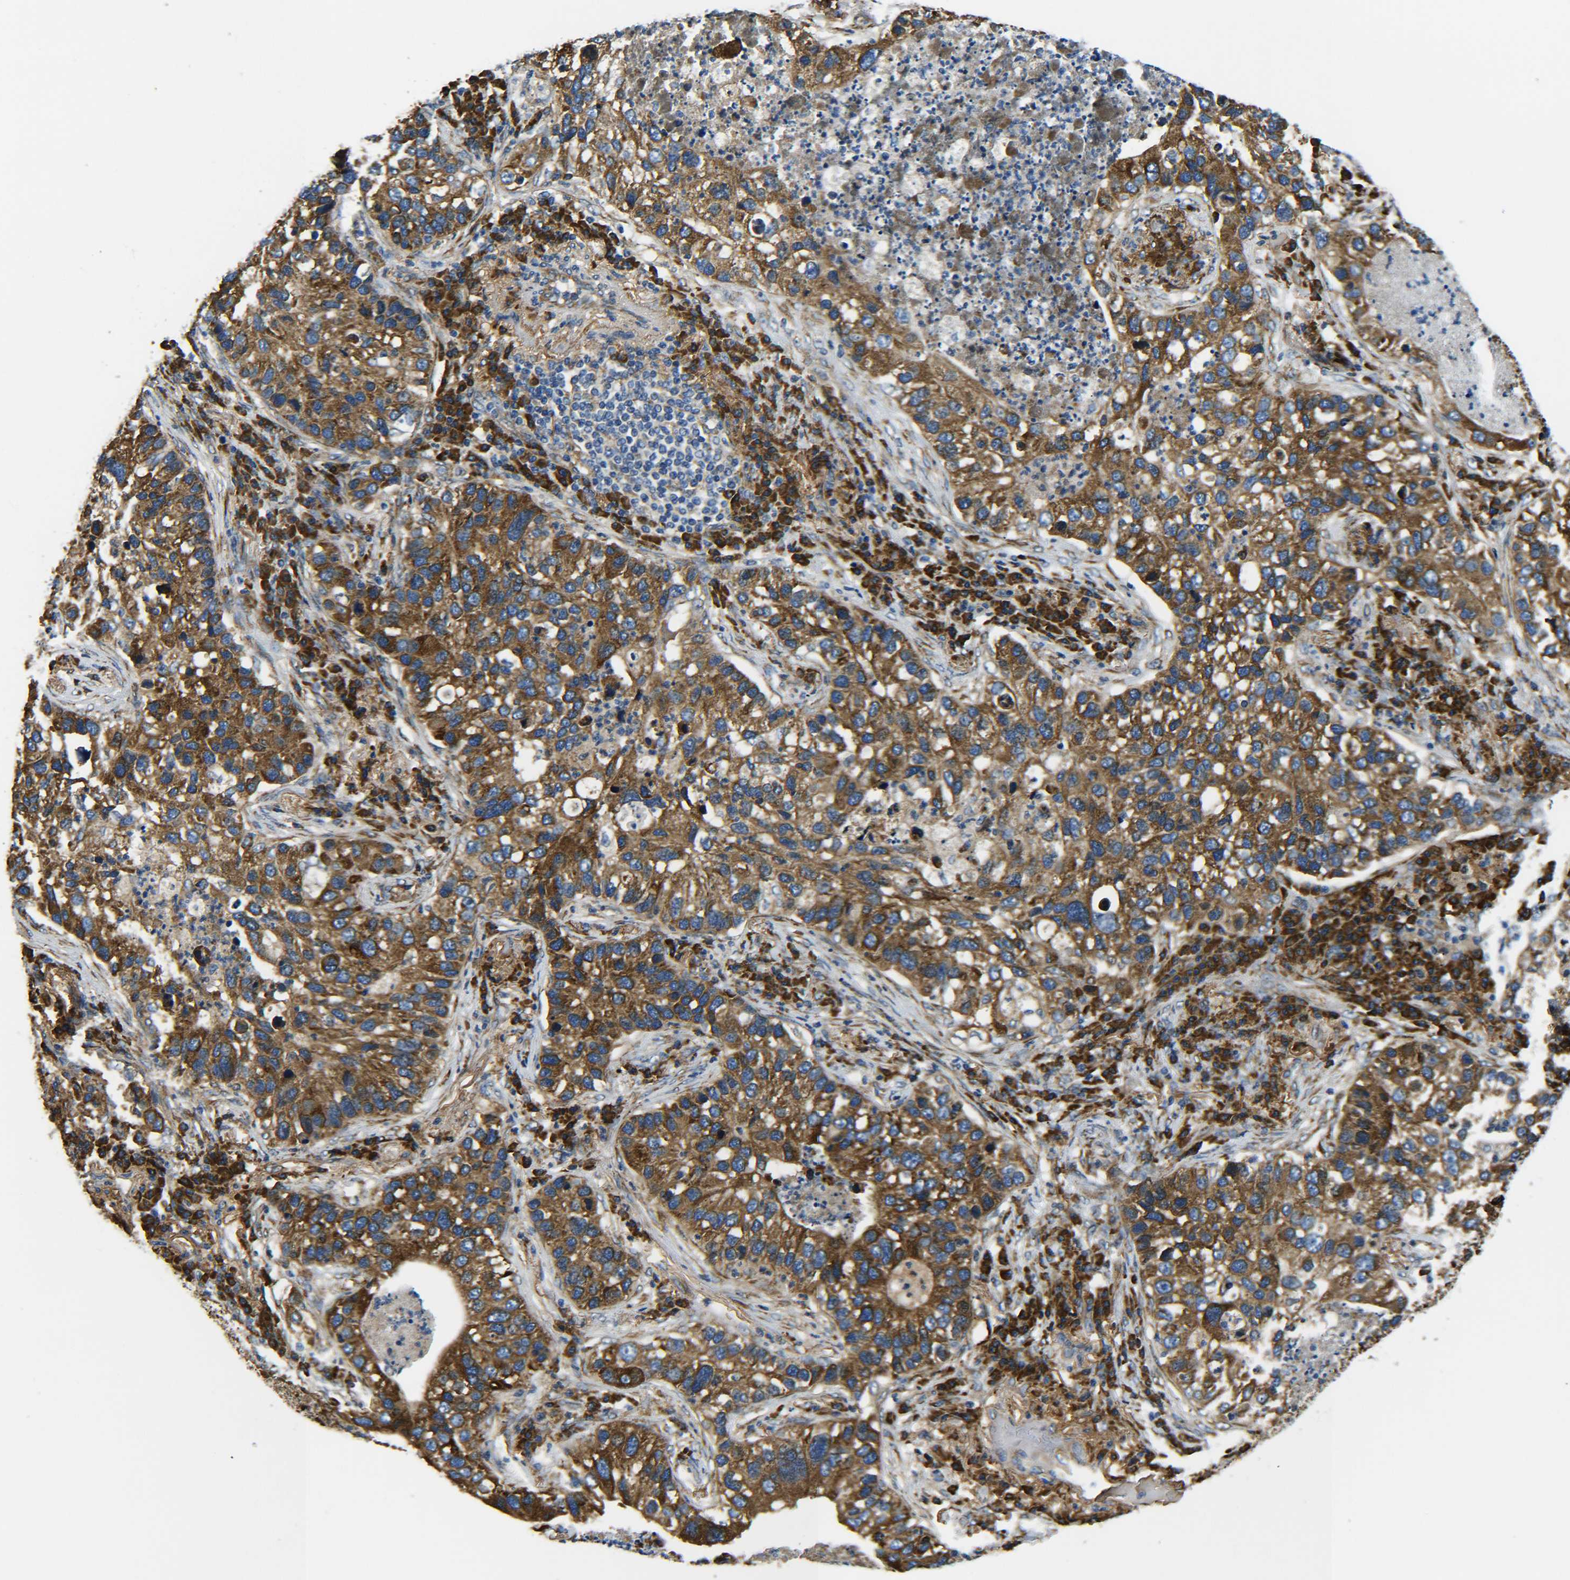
{"staining": {"intensity": "strong", "quantity": ">75%", "location": "cytoplasmic/membranous"}, "tissue": "lung cancer", "cell_type": "Tumor cells", "image_type": "cancer", "snomed": [{"axis": "morphology", "description": "Normal tissue, NOS"}, {"axis": "morphology", "description": "Adenocarcinoma, NOS"}, {"axis": "topography", "description": "Bronchus"}, {"axis": "topography", "description": "Lung"}], "caption": "Protein analysis of adenocarcinoma (lung) tissue reveals strong cytoplasmic/membranous positivity in approximately >75% of tumor cells. The protein is shown in brown color, while the nuclei are stained blue.", "gene": "PREB", "patient": {"sex": "male", "age": 54}}